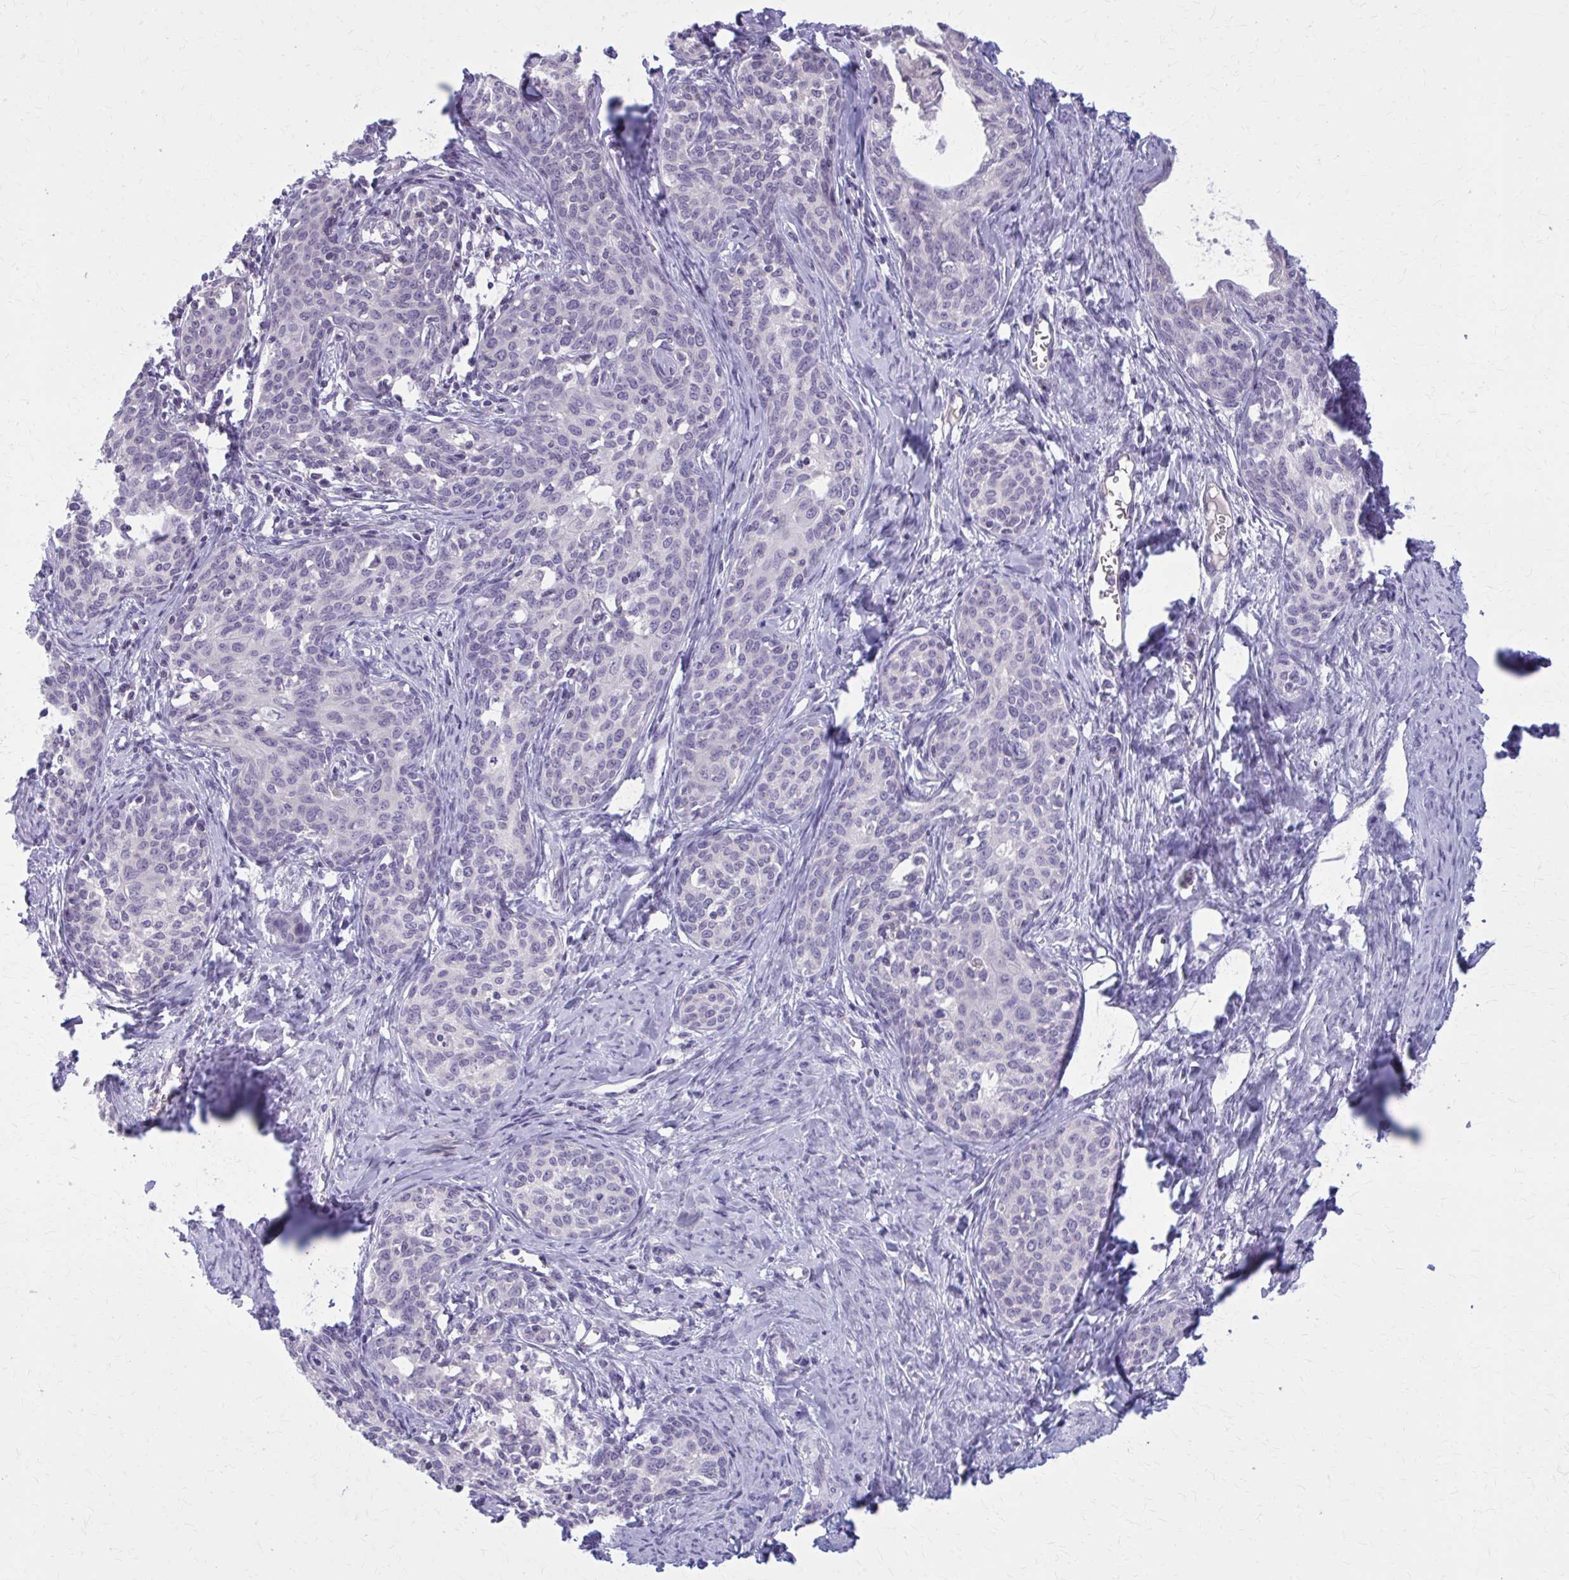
{"staining": {"intensity": "negative", "quantity": "none", "location": "none"}, "tissue": "cervical cancer", "cell_type": "Tumor cells", "image_type": "cancer", "snomed": [{"axis": "morphology", "description": "Squamous cell carcinoma, NOS"}, {"axis": "morphology", "description": "Adenocarcinoma, NOS"}, {"axis": "topography", "description": "Cervix"}], "caption": "An image of adenocarcinoma (cervical) stained for a protein displays no brown staining in tumor cells.", "gene": "OR4A47", "patient": {"sex": "female", "age": 52}}